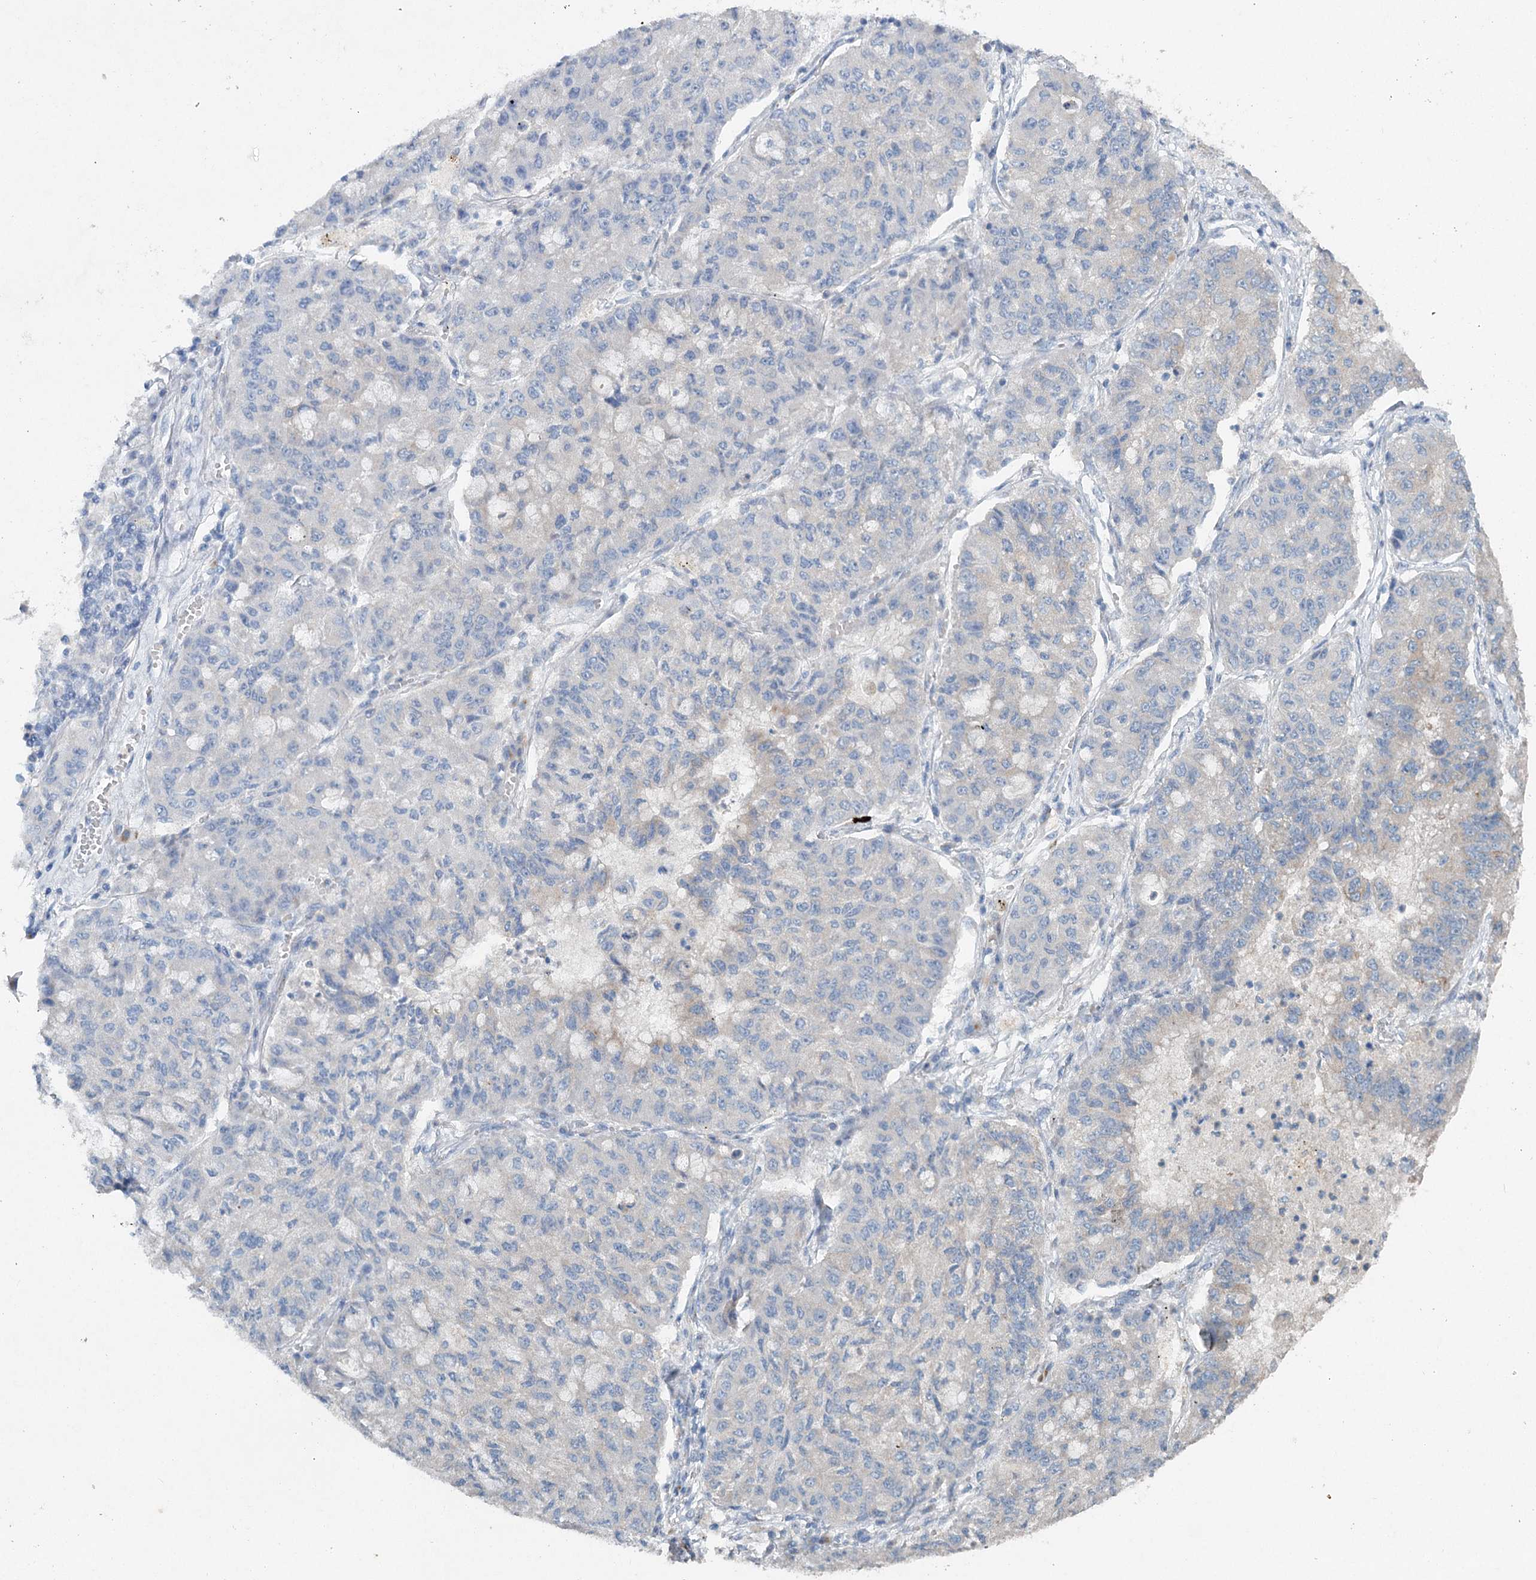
{"staining": {"intensity": "negative", "quantity": "none", "location": "none"}, "tissue": "lung cancer", "cell_type": "Tumor cells", "image_type": "cancer", "snomed": [{"axis": "morphology", "description": "Squamous cell carcinoma, NOS"}, {"axis": "topography", "description": "Lung"}], "caption": "DAB immunohistochemical staining of human lung cancer (squamous cell carcinoma) reveals no significant staining in tumor cells. (Stains: DAB immunohistochemistry with hematoxylin counter stain, Microscopy: brightfield microscopy at high magnification).", "gene": "RFX6", "patient": {"sex": "male", "age": 74}}